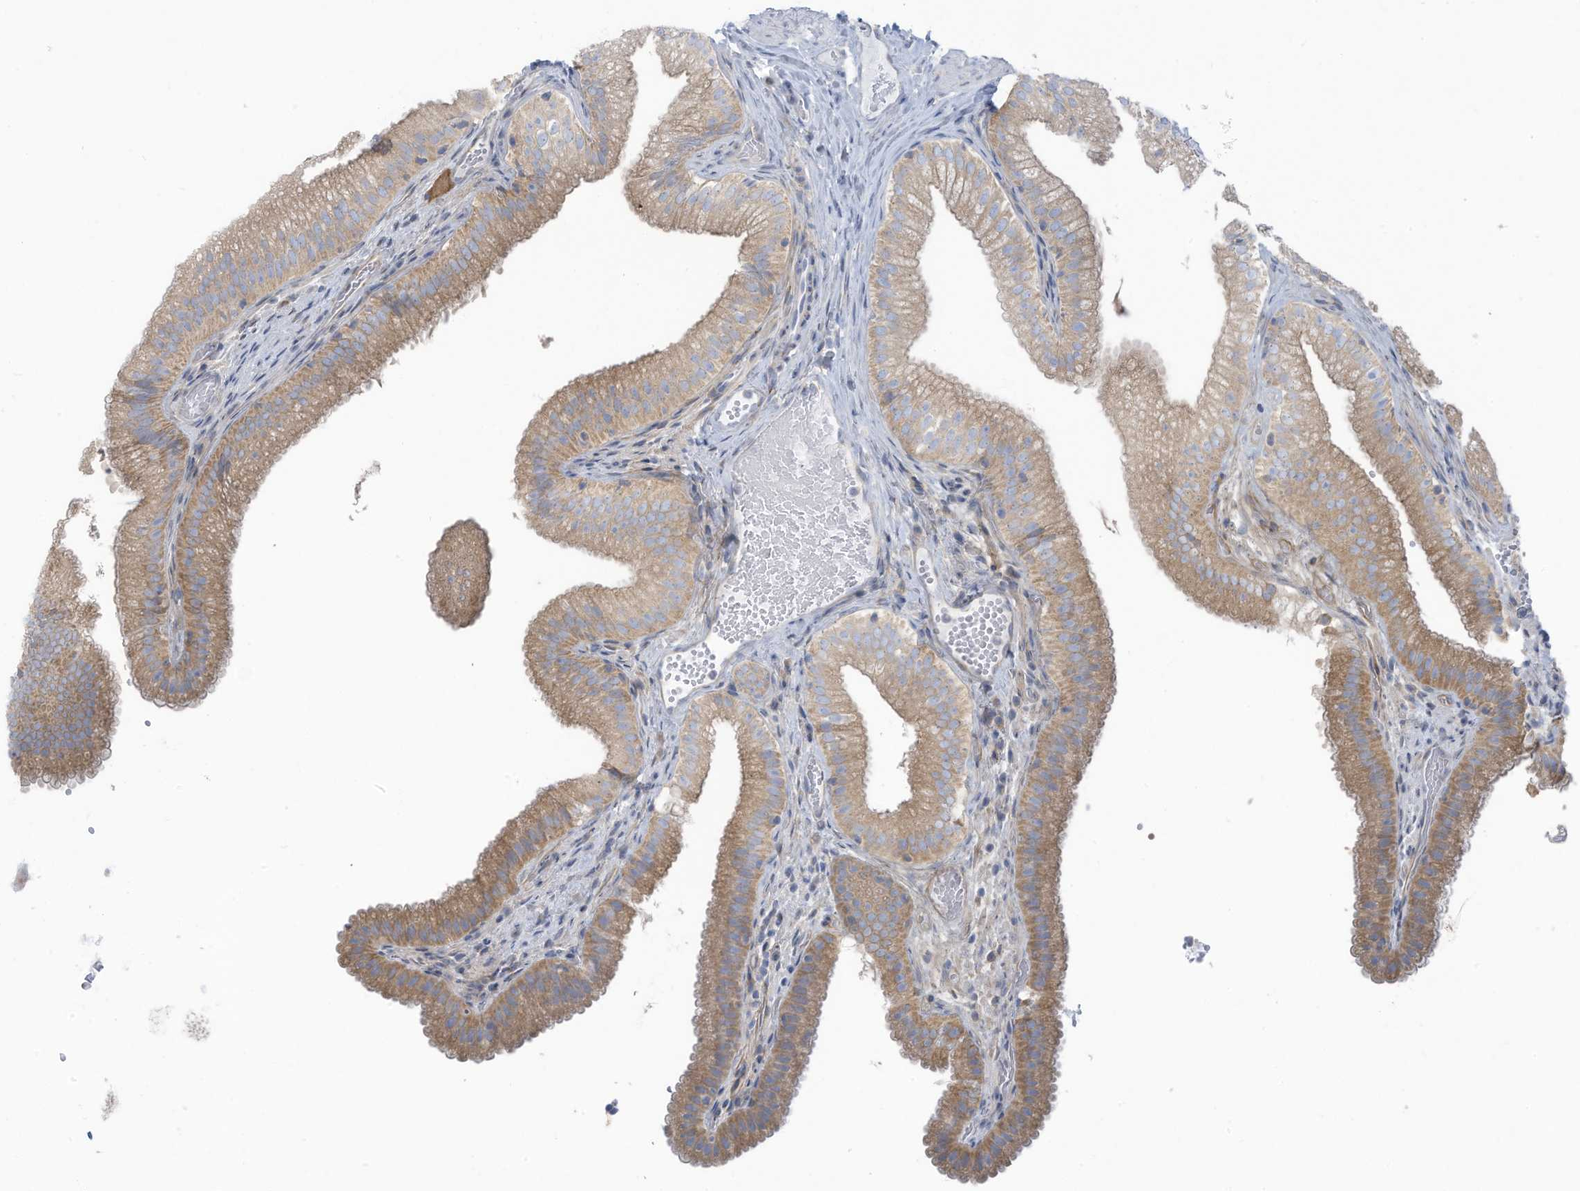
{"staining": {"intensity": "moderate", "quantity": ">75%", "location": "cytoplasmic/membranous"}, "tissue": "gallbladder", "cell_type": "Glandular cells", "image_type": "normal", "snomed": [{"axis": "morphology", "description": "Normal tissue, NOS"}, {"axis": "topography", "description": "Gallbladder"}], "caption": "Immunohistochemical staining of unremarkable human gallbladder displays medium levels of moderate cytoplasmic/membranous positivity in about >75% of glandular cells.", "gene": "TRMT2B", "patient": {"sex": "female", "age": 30}}